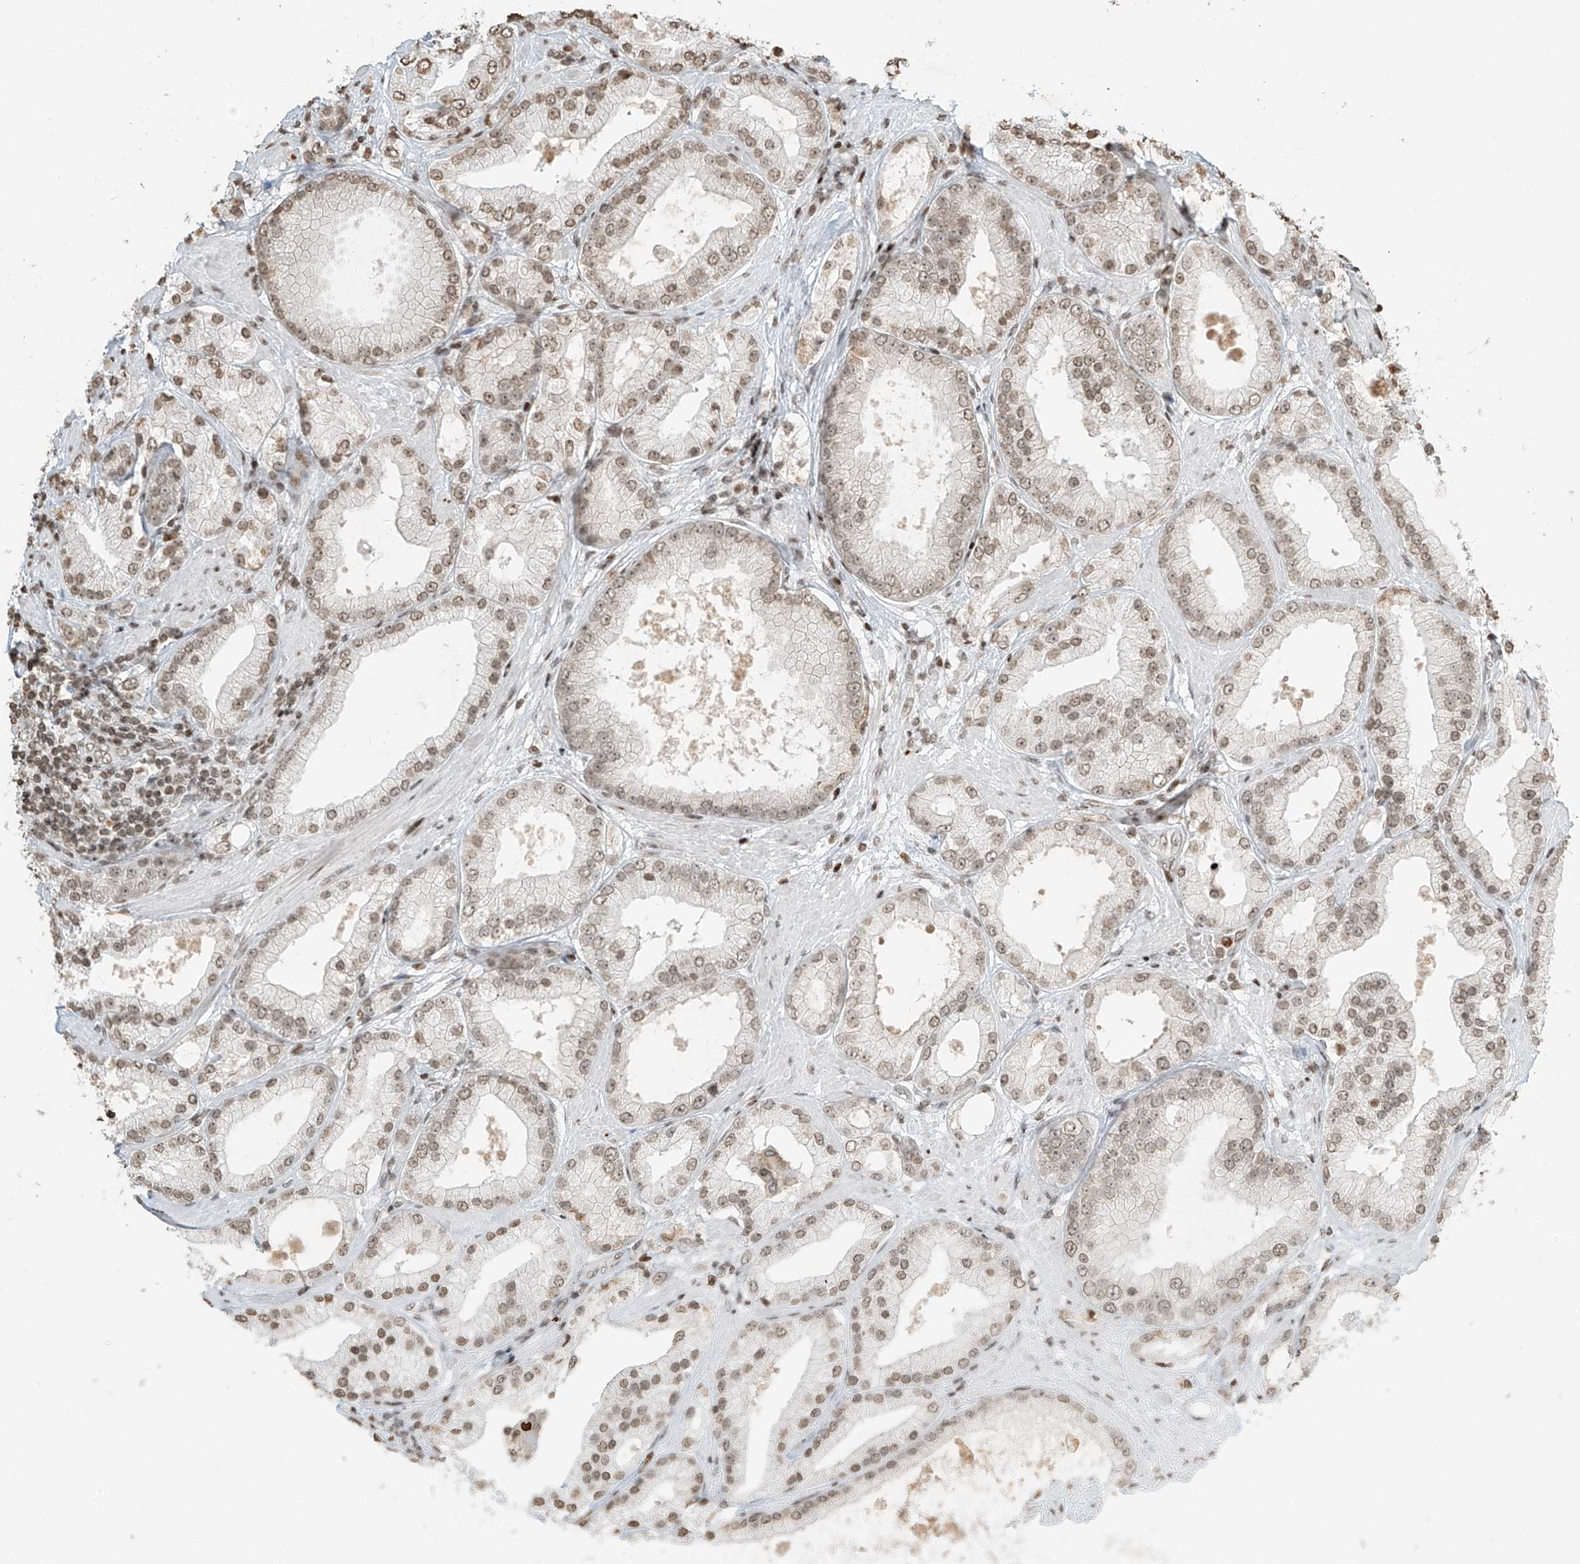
{"staining": {"intensity": "moderate", "quantity": ">75%", "location": "nuclear"}, "tissue": "prostate cancer", "cell_type": "Tumor cells", "image_type": "cancer", "snomed": [{"axis": "morphology", "description": "Adenocarcinoma, Low grade"}, {"axis": "topography", "description": "Prostate"}], "caption": "Tumor cells demonstrate moderate nuclear positivity in approximately >75% of cells in prostate low-grade adenocarcinoma.", "gene": "C17orf58", "patient": {"sex": "male", "age": 67}}